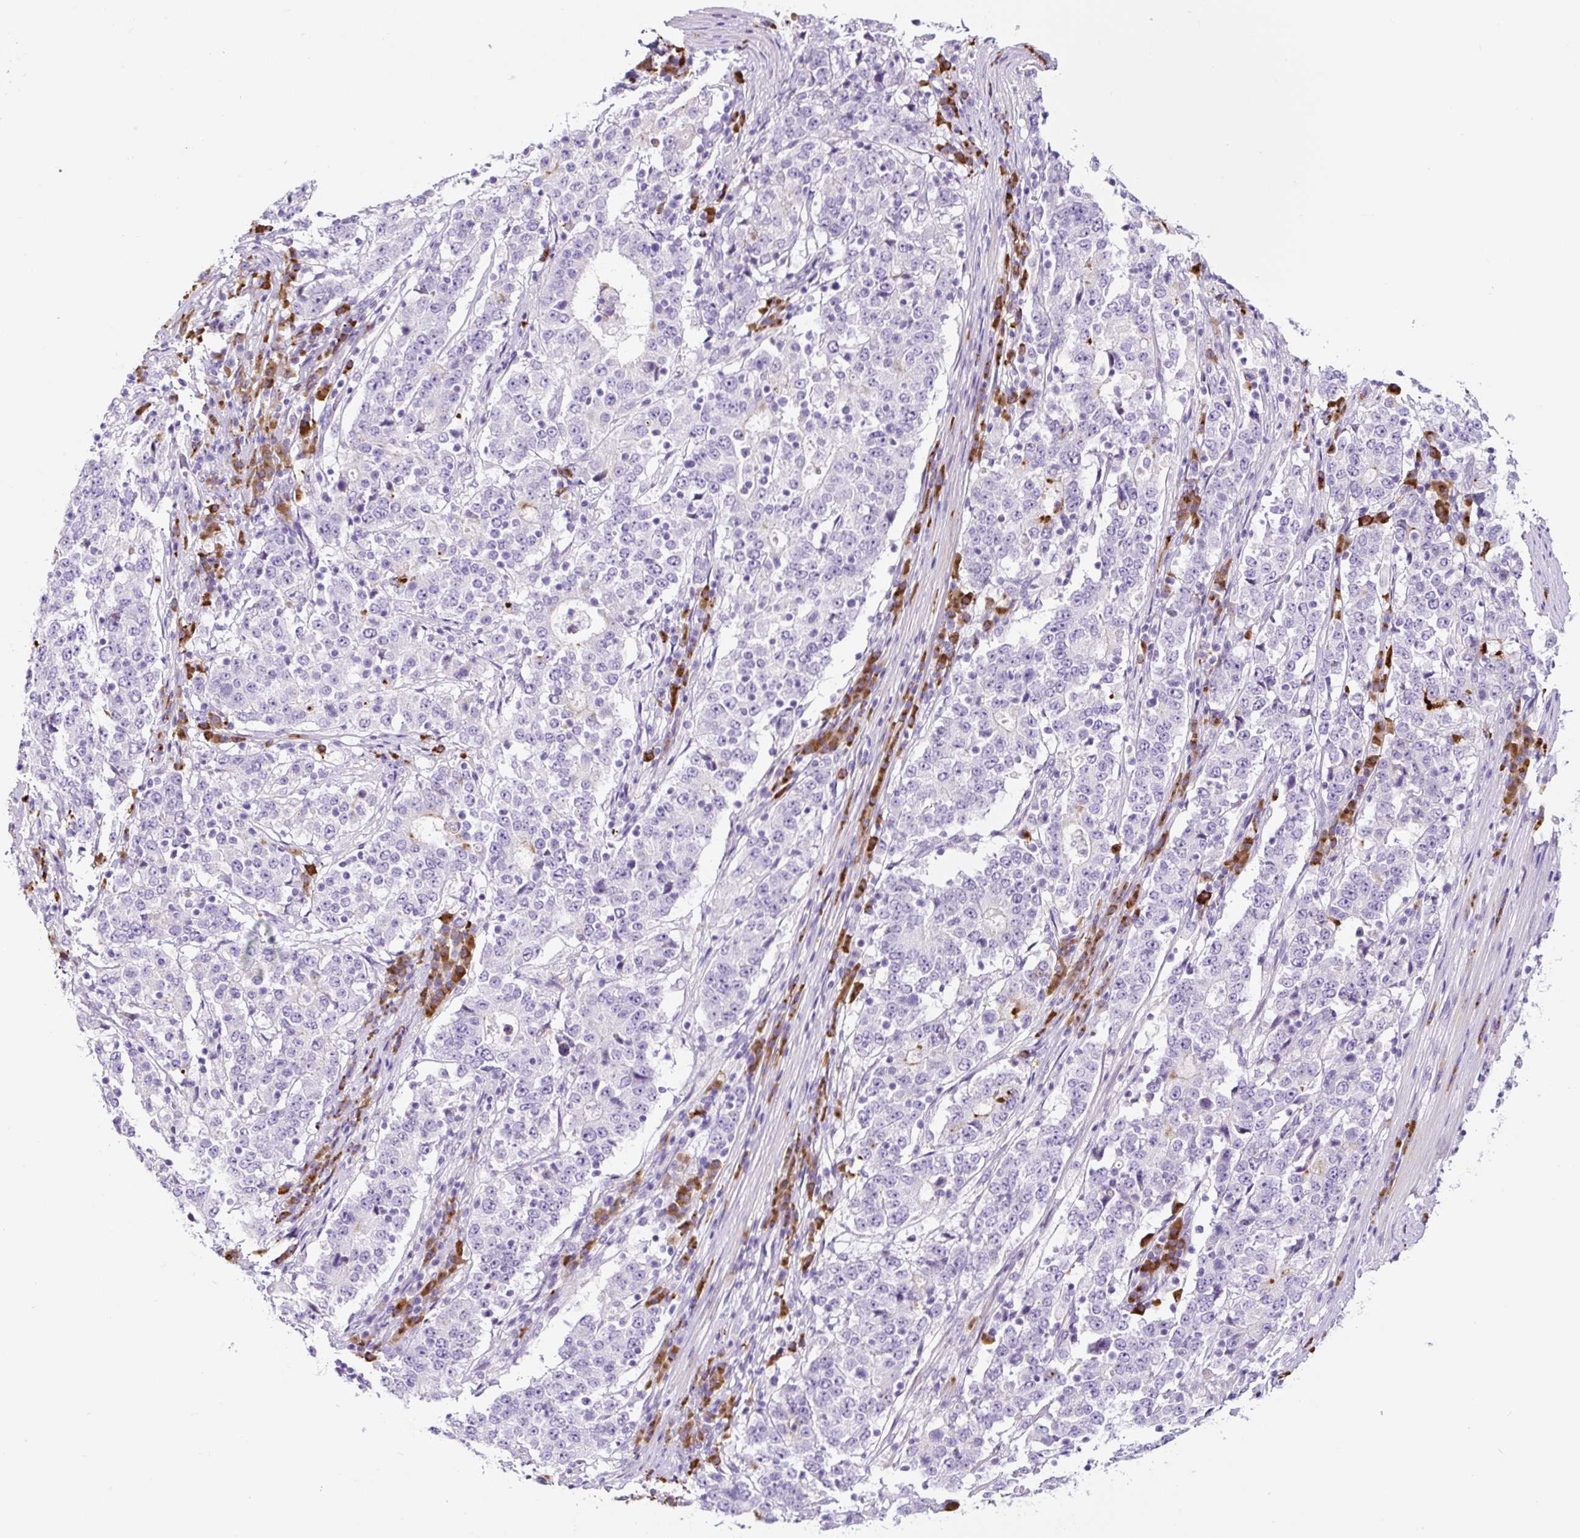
{"staining": {"intensity": "negative", "quantity": "none", "location": "none"}, "tissue": "stomach cancer", "cell_type": "Tumor cells", "image_type": "cancer", "snomed": [{"axis": "morphology", "description": "Adenocarcinoma, NOS"}, {"axis": "topography", "description": "Stomach"}], "caption": "A high-resolution photomicrograph shows IHC staining of adenocarcinoma (stomach), which exhibits no significant staining in tumor cells.", "gene": "RNF212B", "patient": {"sex": "male", "age": 59}}